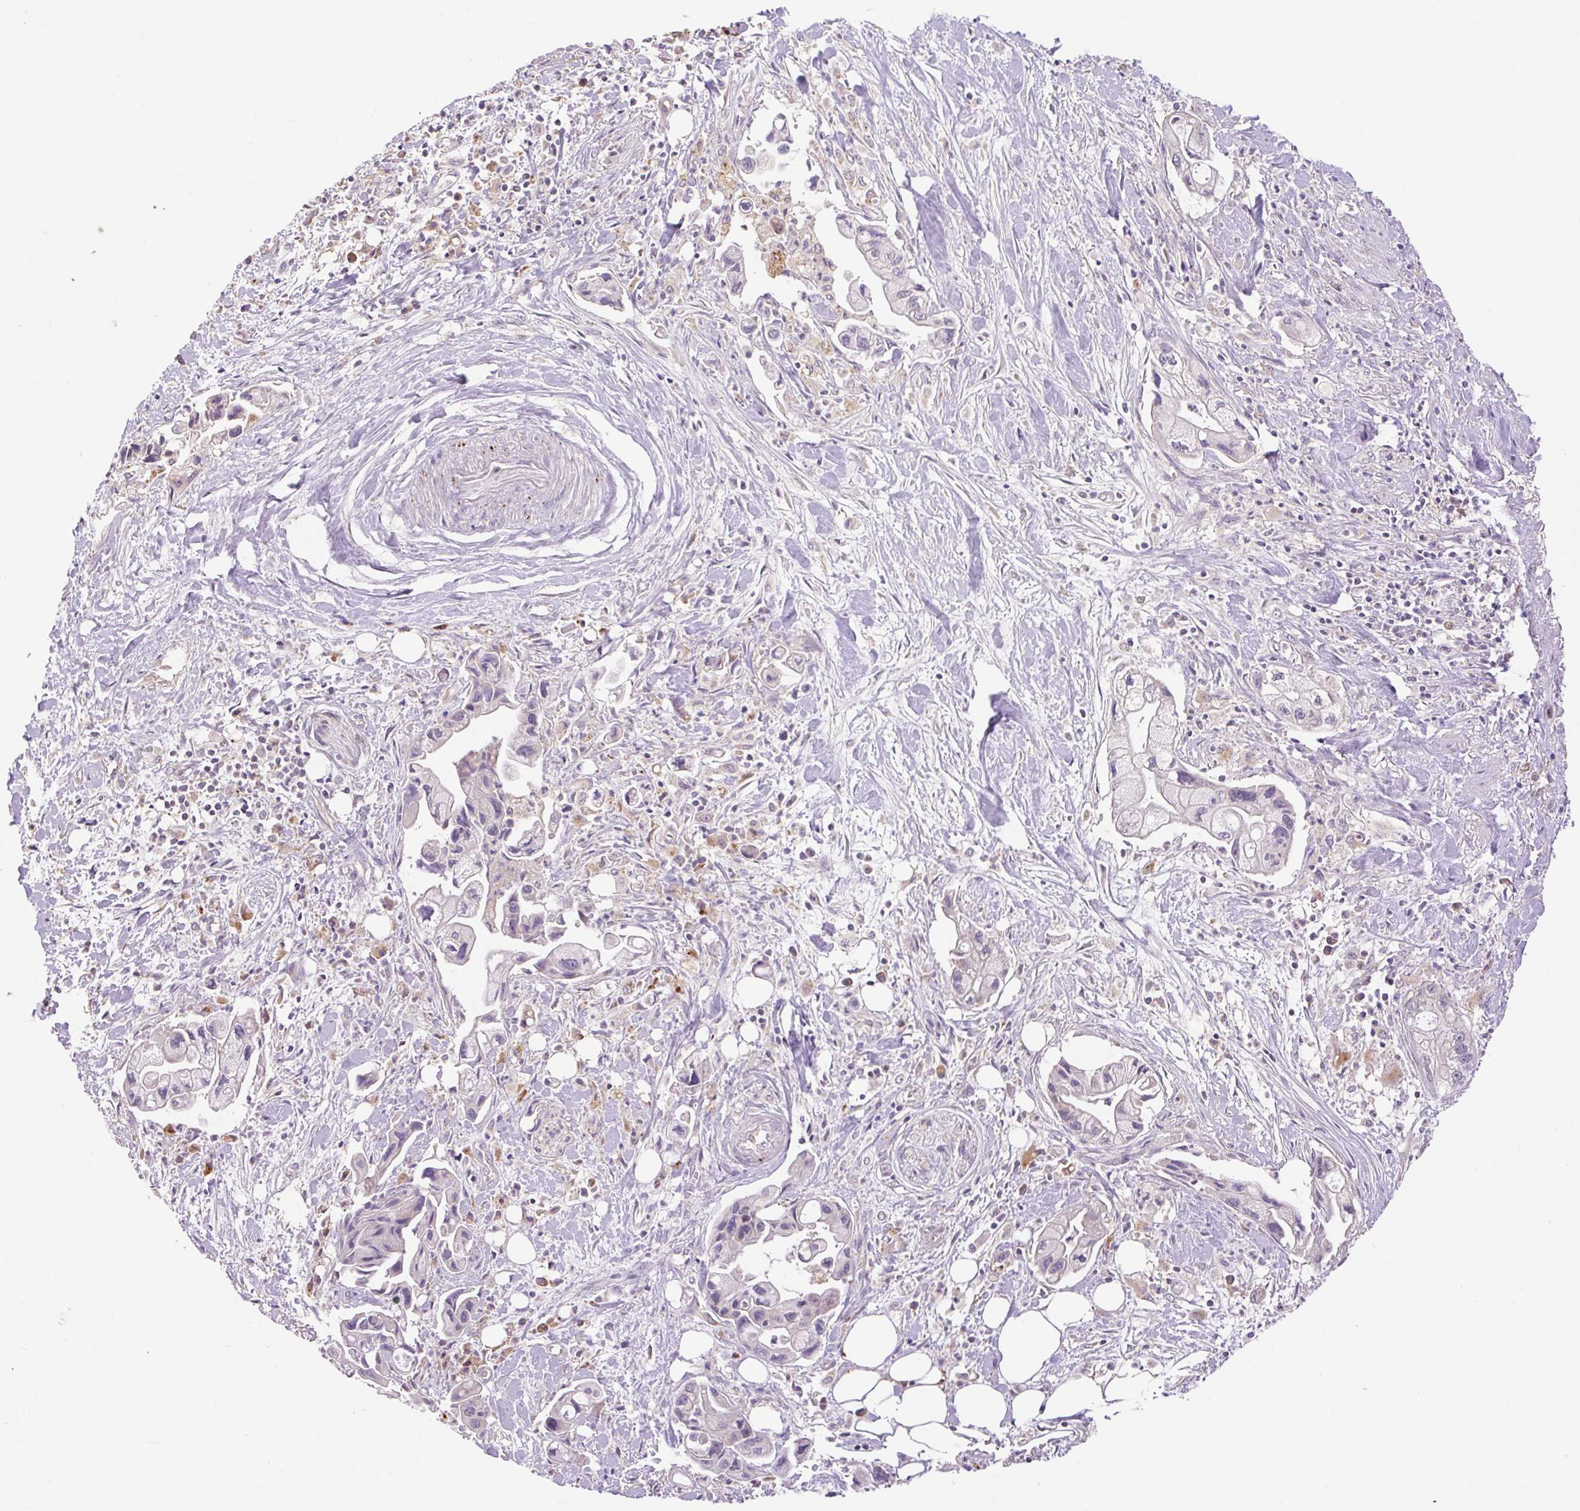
{"staining": {"intensity": "negative", "quantity": "none", "location": "none"}, "tissue": "pancreatic cancer", "cell_type": "Tumor cells", "image_type": "cancer", "snomed": [{"axis": "morphology", "description": "Adenocarcinoma, NOS"}, {"axis": "topography", "description": "Pancreas"}], "caption": "This is a image of IHC staining of pancreatic cancer (adenocarcinoma), which shows no expression in tumor cells. The staining was performed using DAB to visualize the protein expression in brown, while the nuclei were stained in blue with hematoxylin (Magnification: 20x).", "gene": "HABP4", "patient": {"sex": "male", "age": 61}}